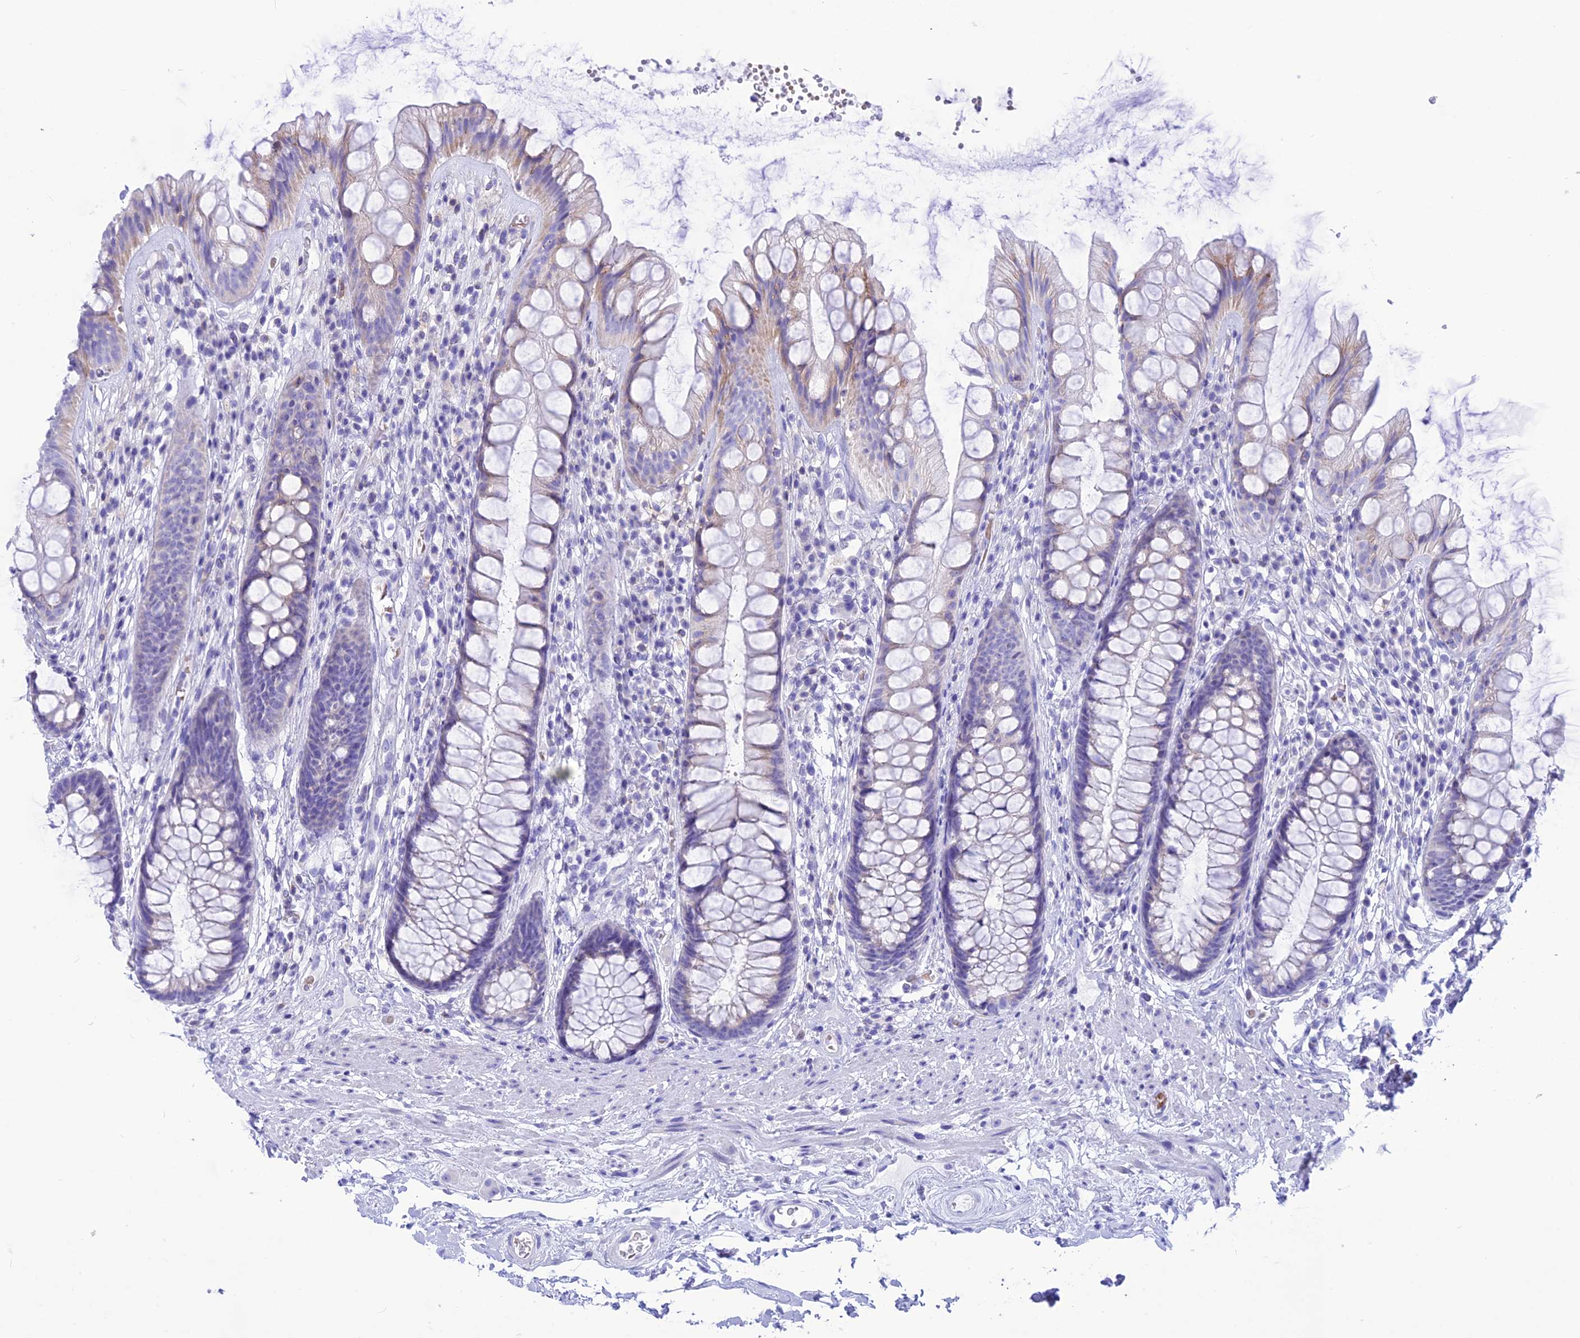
{"staining": {"intensity": "weak", "quantity": "<25%", "location": "cytoplasmic/membranous"}, "tissue": "rectum", "cell_type": "Glandular cells", "image_type": "normal", "snomed": [{"axis": "morphology", "description": "Normal tissue, NOS"}, {"axis": "topography", "description": "Rectum"}], "caption": "This is an immunohistochemistry image of benign human rectum. There is no staining in glandular cells.", "gene": "GLYATL1B", "patient": {"sex": "male", "age": 74}}